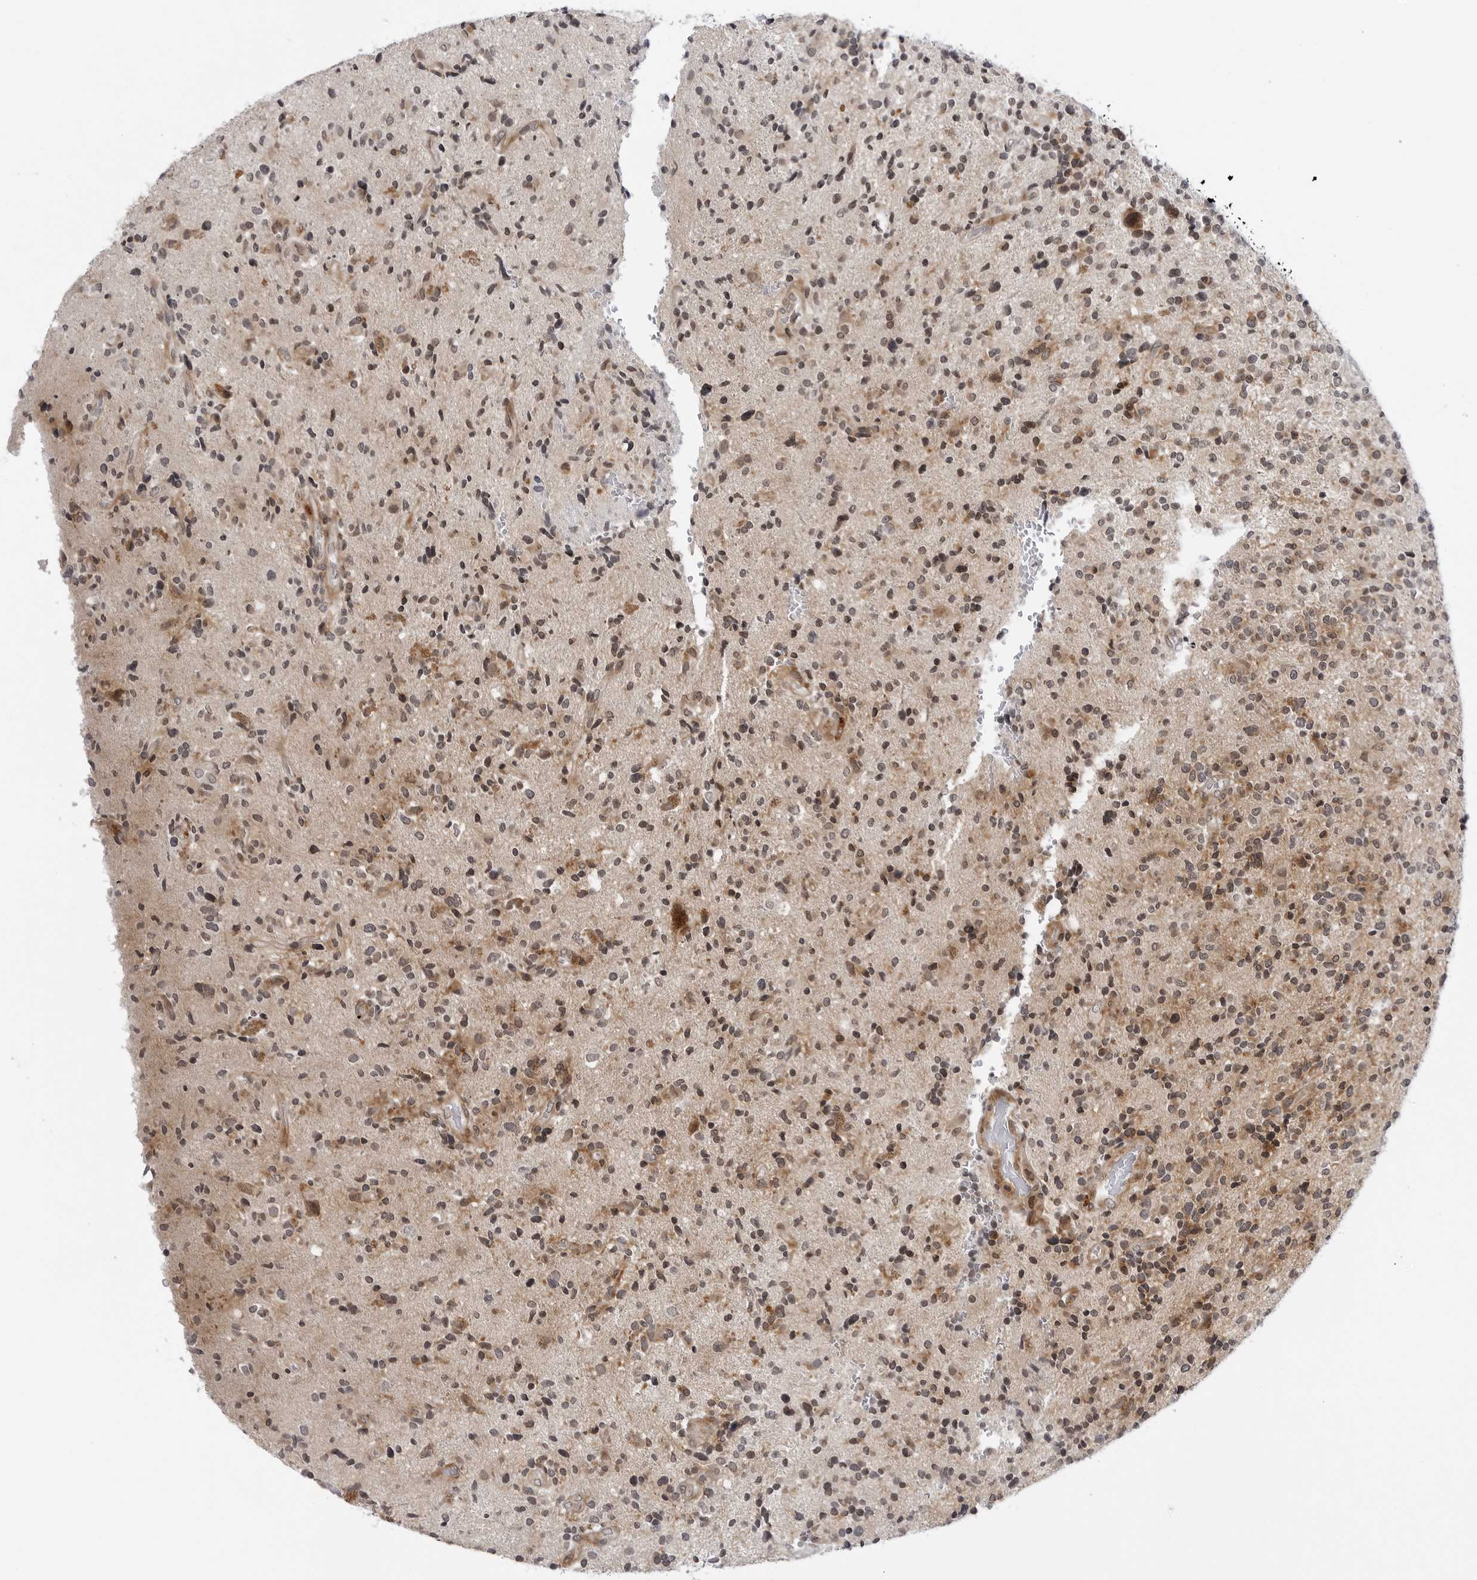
{"staining": {"intensity": "moderate", "quantity": "25%-75%", "location": "cytoplasmic/membranous,nuclear"}, "tissue": "glioma", "cell_type": "Tumor cells", "image_type": "cancer", "snomed": [{"axis": "morphology", "description": "Glioma, malignant, High grade"}, {"axis": "topography", "description": "Brain"}], "caption": "Protein staining of malignant high-grade glioma tissue demonstrates moderate cytoplasmic/membranous and nuclear expression in about 25%-75% of tumor cells. (IHC, brightfield microscopy, high magnification).", "gene": "ADAMTS5", "patient": {"sex": "male", "age": 72}}